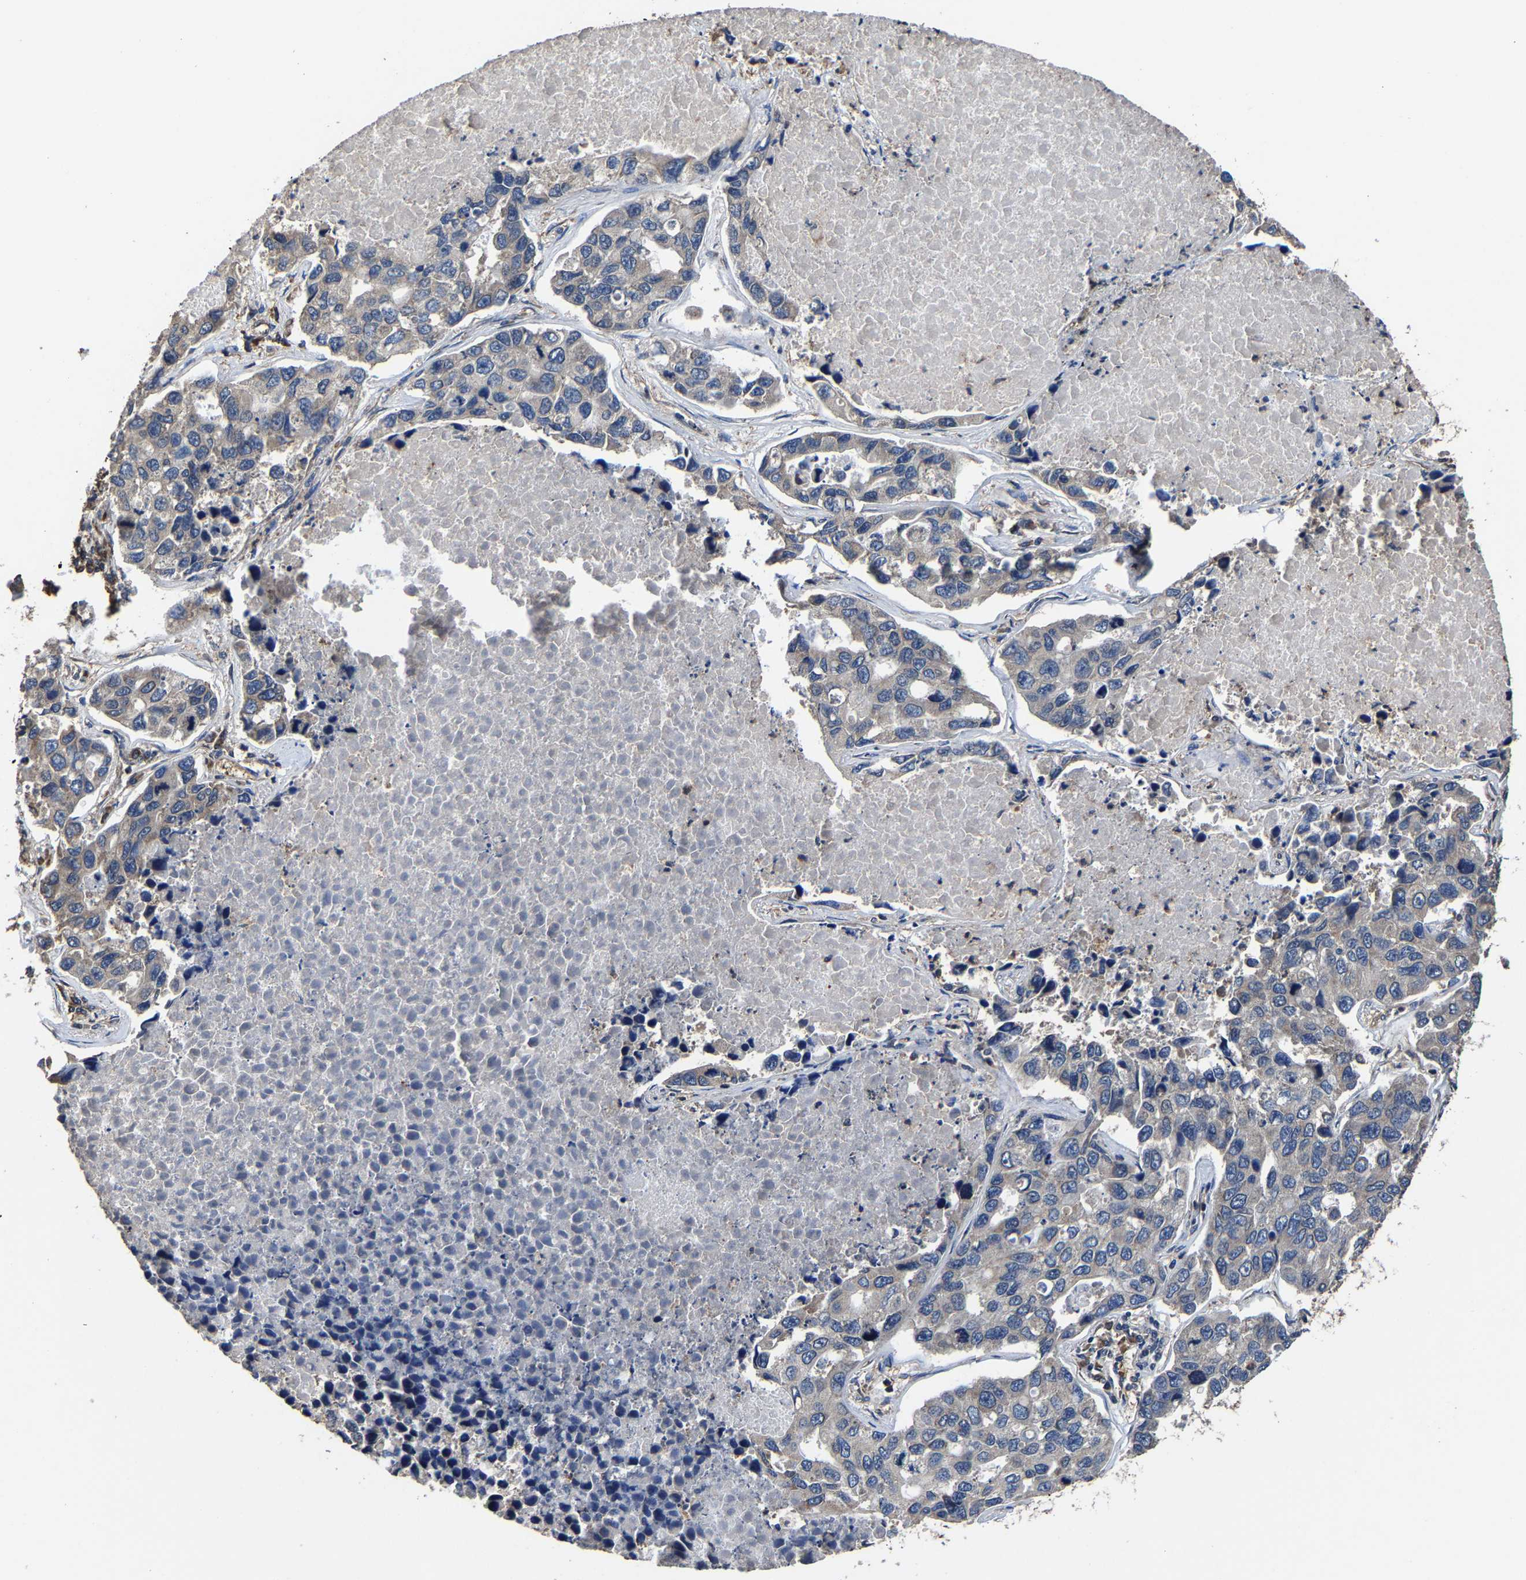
{"staining": {"intensity": "negative", "quantity": "none", "location": "none"}, "tissue": "lung cancer", "cell_type": "Tumor cells", "image_type": "cancer", "snomed": [{"axis": "morphology", "description": "Adenocarcinoma, NOS"}, {"axis": "topography", "description": "Lung"}], "caption": "DAB (3,3'-diaminobenzidine) immunohistochemical staining of human lung adenocarcinoma shows no significant expression in tumor cells.", "gene": "EBAG9", "patient": {"sex": "male", "age": 64}}